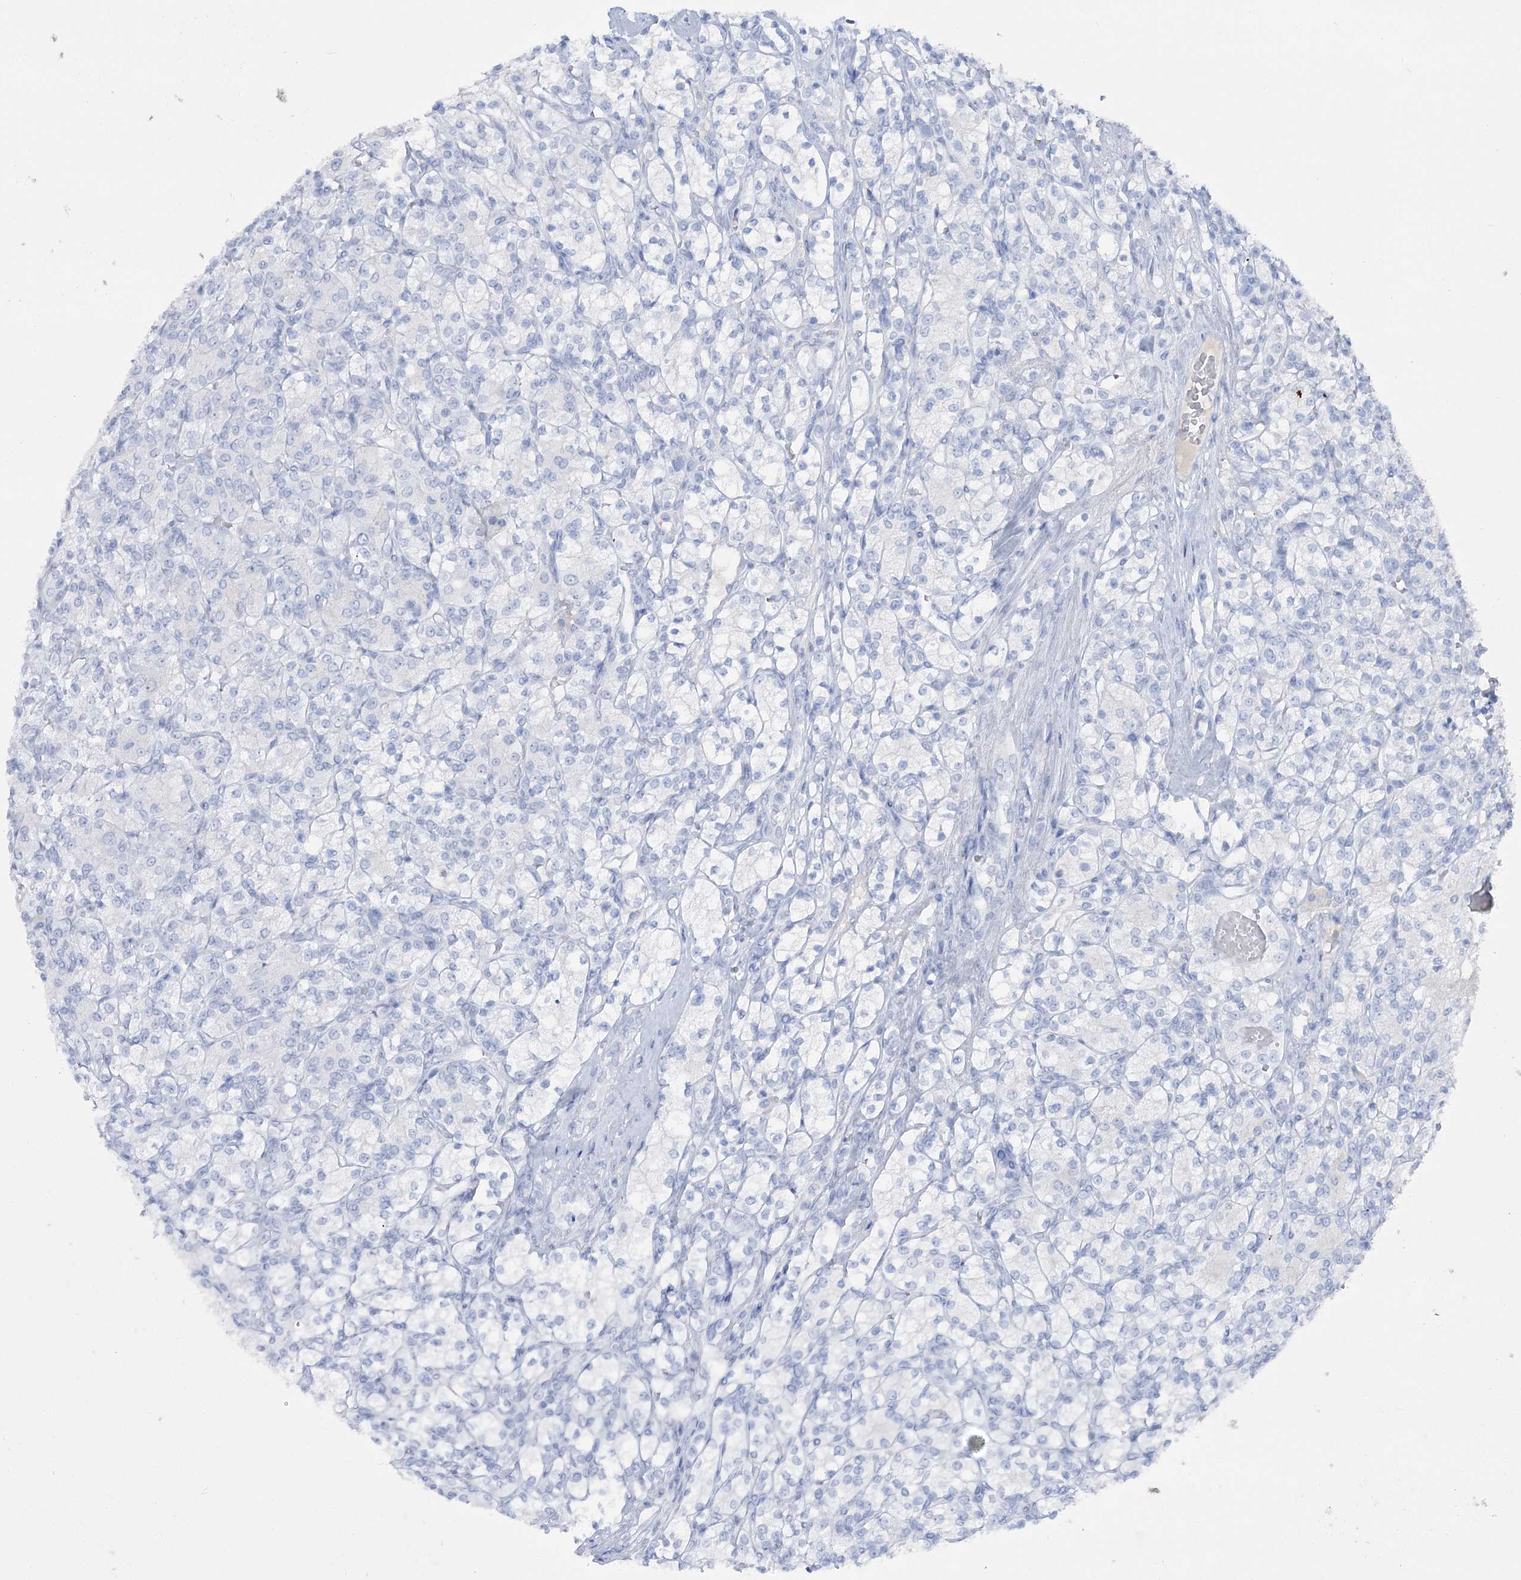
{"staining": {"intensity": "negative", "quantity": "none", "location": "none"}, "tissue": "renal cancer", "cell_type": "Tumor cells", "image_type": "cancer", "snomed": [{"axis": "morphology", "description": "Adenocarcinoma, NOS"}, {"axis": "topography", "description": "Kidney"}], "caption": "Tumor cells are negative for brown protein staining in renal cancer (adenocarcinoma). The staining is performed using DAB (3,3'-diaminobenzidine) brown chromogen with nuclei counter-stained in using hematoxylin.", "gene": "GBF1", "patient": {"sex": "male", "age": 77}}